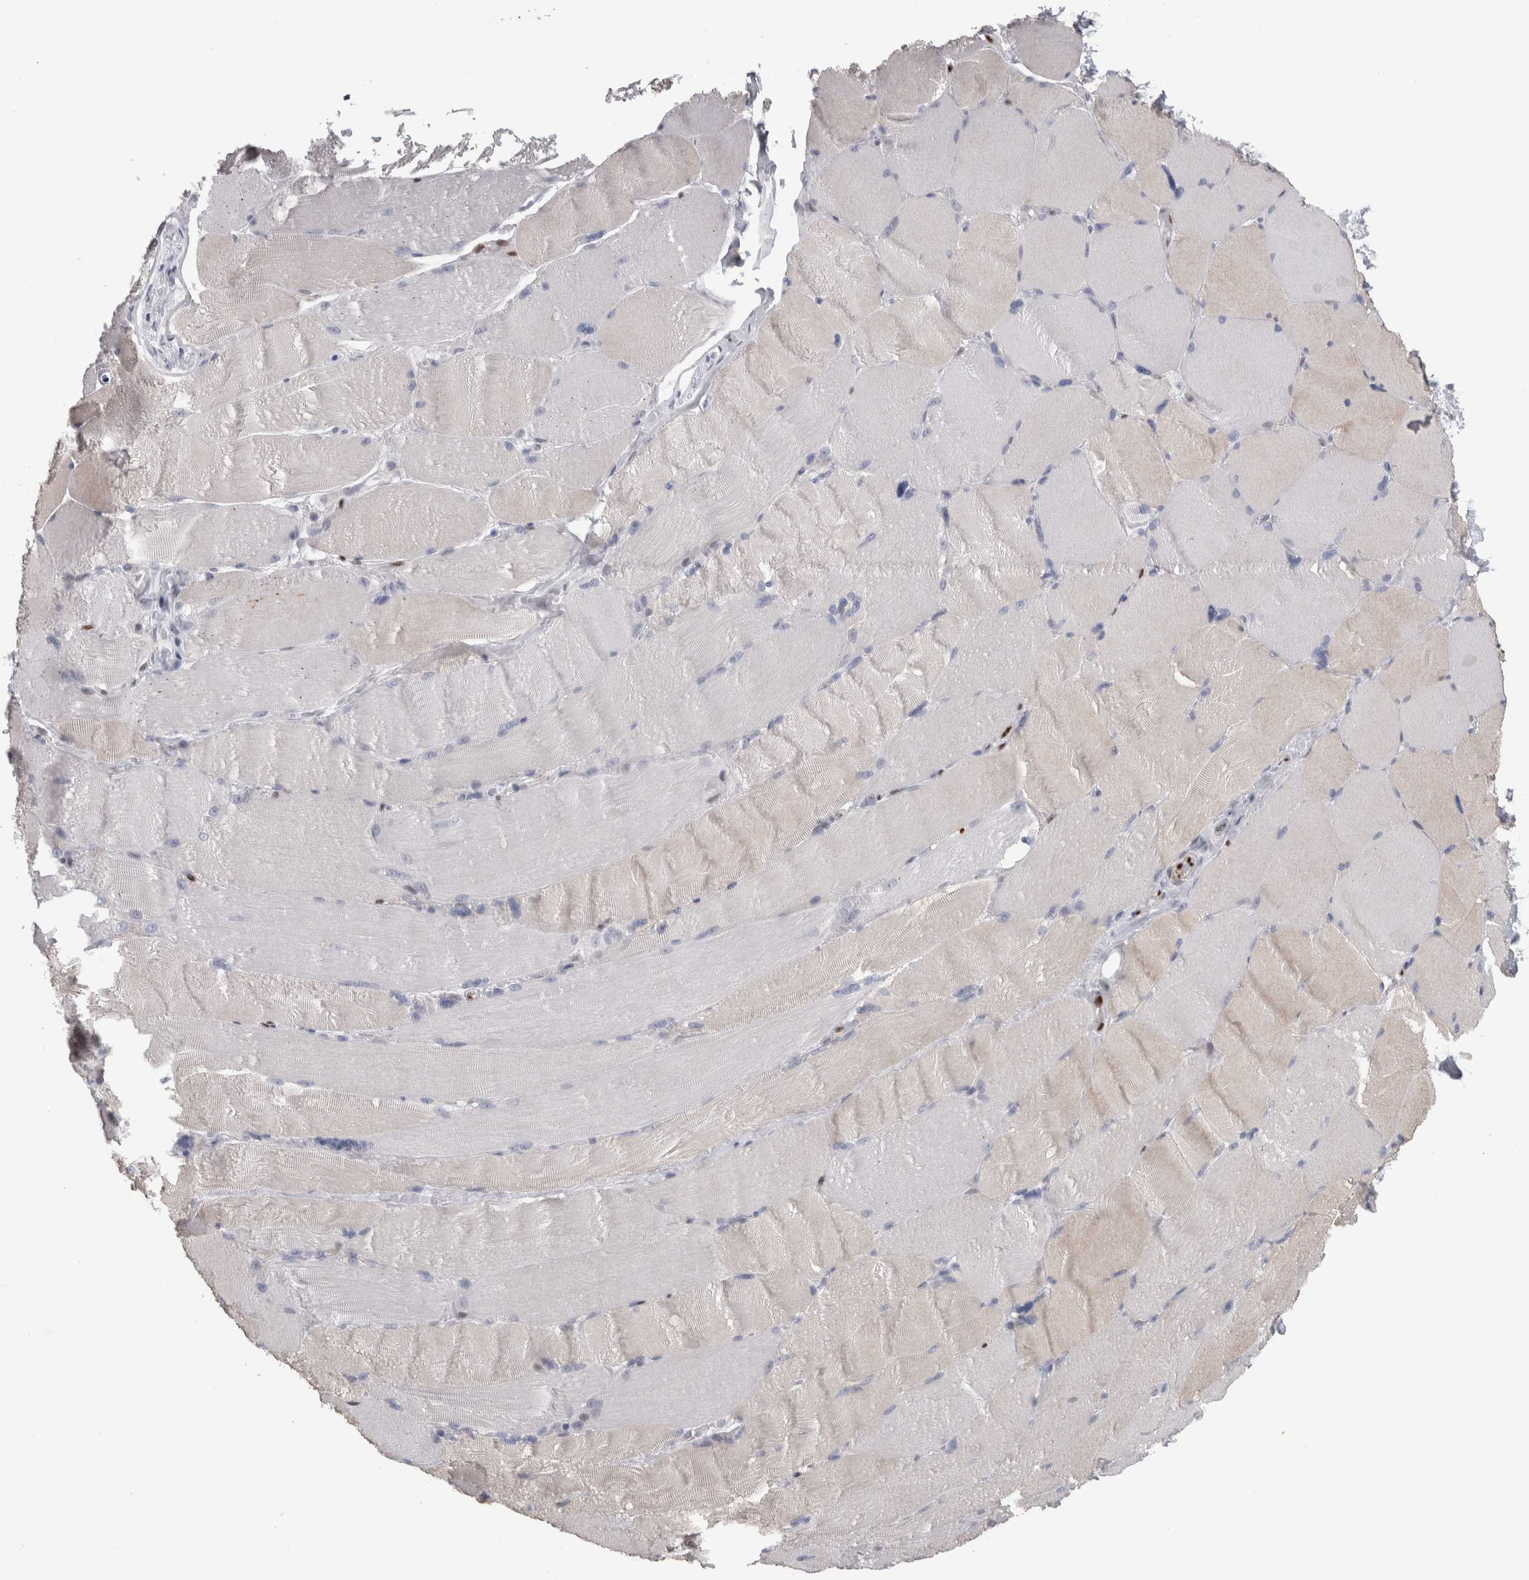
{"staining": {"intensity": "weak", "quantity": "<25%", "location": "cytoplasmic/membranous"}, "tissue": "skeletal muscle", "cell_type": "Myocytes", "image_type": "normal", "snomed": [{"axis": "morphology", "description": "Normal tissue, NOS"}, {"axis": "topography", "description": "Skin"}, {"axis": "topography", "description": "Skeletal muscle"}], "caption": "Immunohistochemistry (IHC) image of benign human skeletal muscle stained for a protein (brown), which demonstrates no positivity in myocytes. (DAB (3,3'-diaminobenzidine) immunohistochemistry (IHC) visualized using brightfield microscopy, high magnification).", "gene": "IL33", "patient": {"sex": "male", "age": 83}}